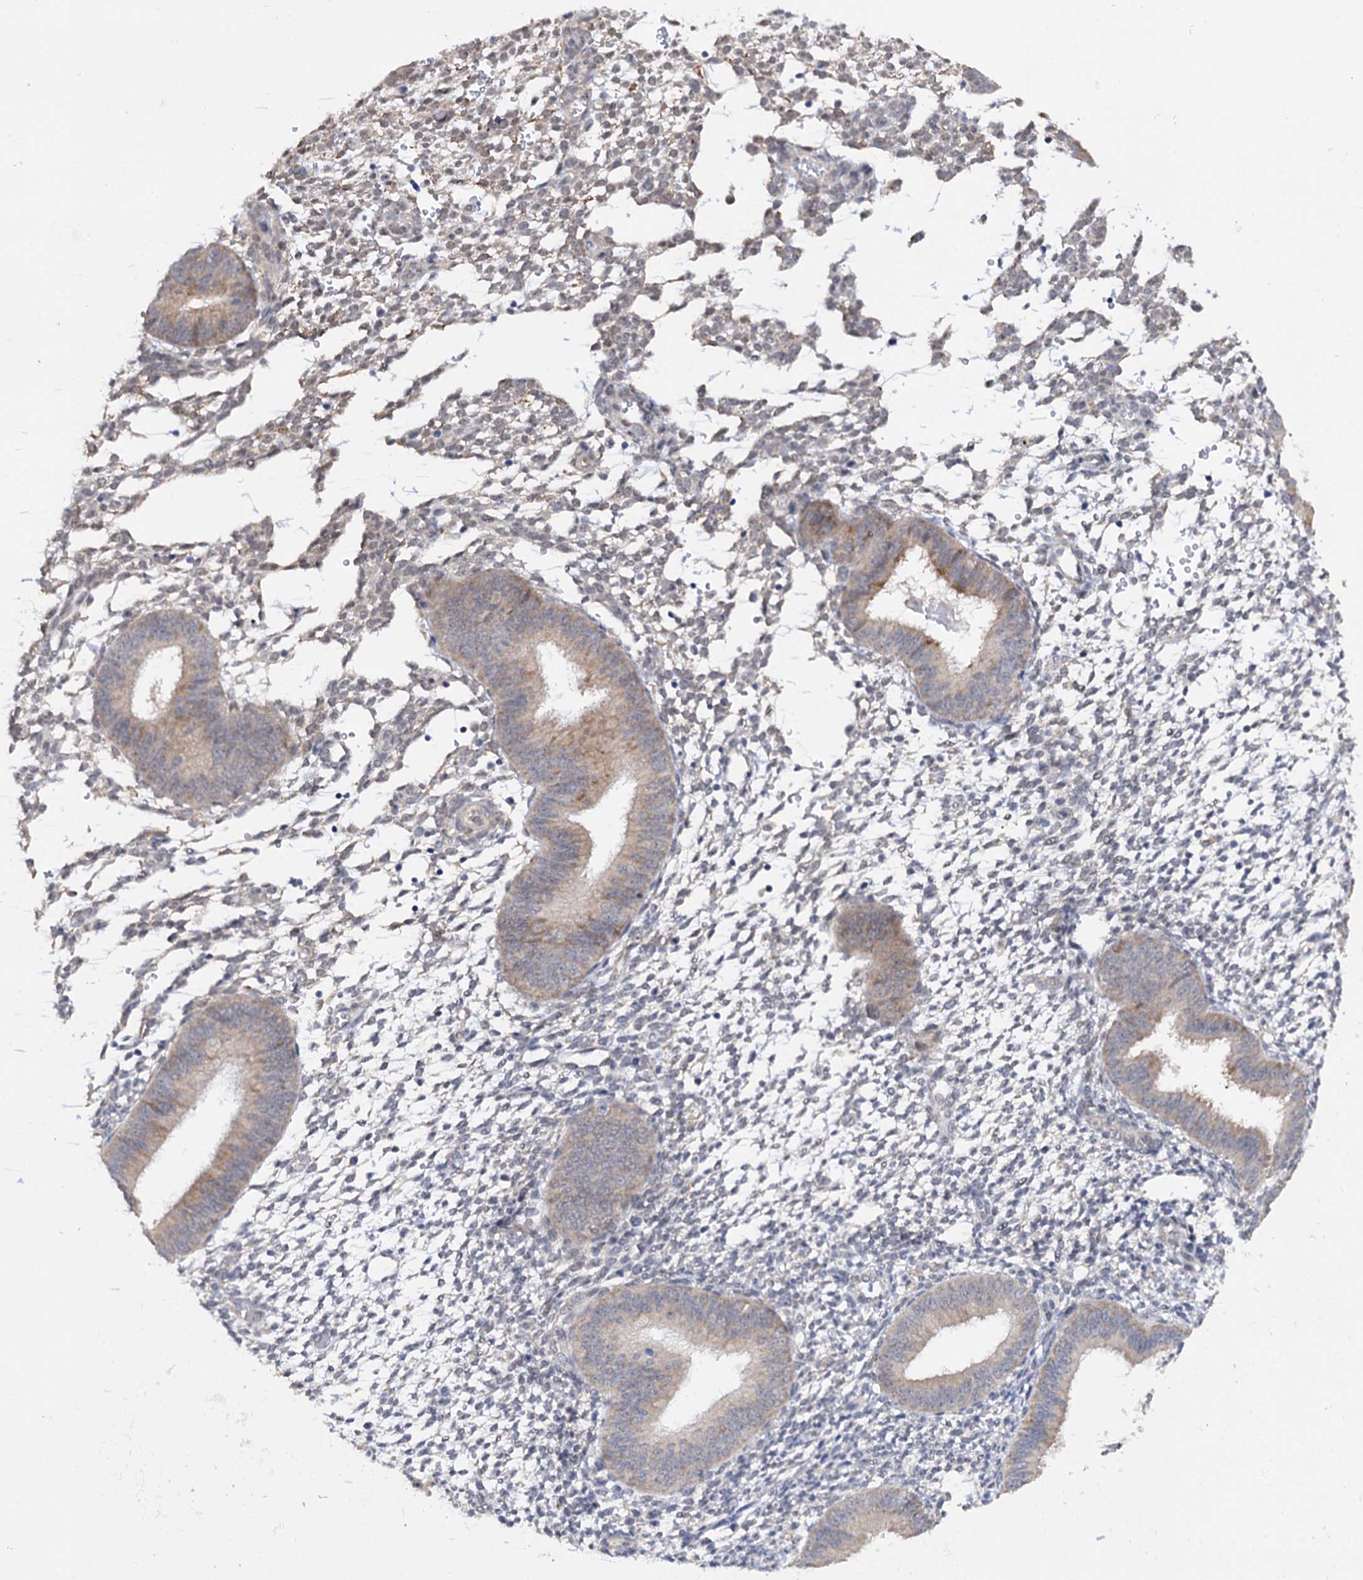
{"staining": {"intensity": "weak", "quantity": "25%-75%", "location": "cytoplasmic/membranous"}, "tissue": "endometrium", "cell_type": "Cells in endometrial stroma", "image_type": "normal", "snomed": [{"axis": "morphology", "description": "Normal tissue, NOS"}, {"axis": "topography", "description": "Uterus"}, {"axis": "topography", "description": "Endometrium"}], "caption": "The immunohistochemical stain labels weak cytoplasmic/membranous positivity in cells in endometrial stroma of unremarkable endometrium. (Stains: DAB in brown, nuclei in blue, Microscopy: brightfield microscopy at high magnification).", "gene": "CAPRIN2", "patient": {"sex": "female", "age": 48}}